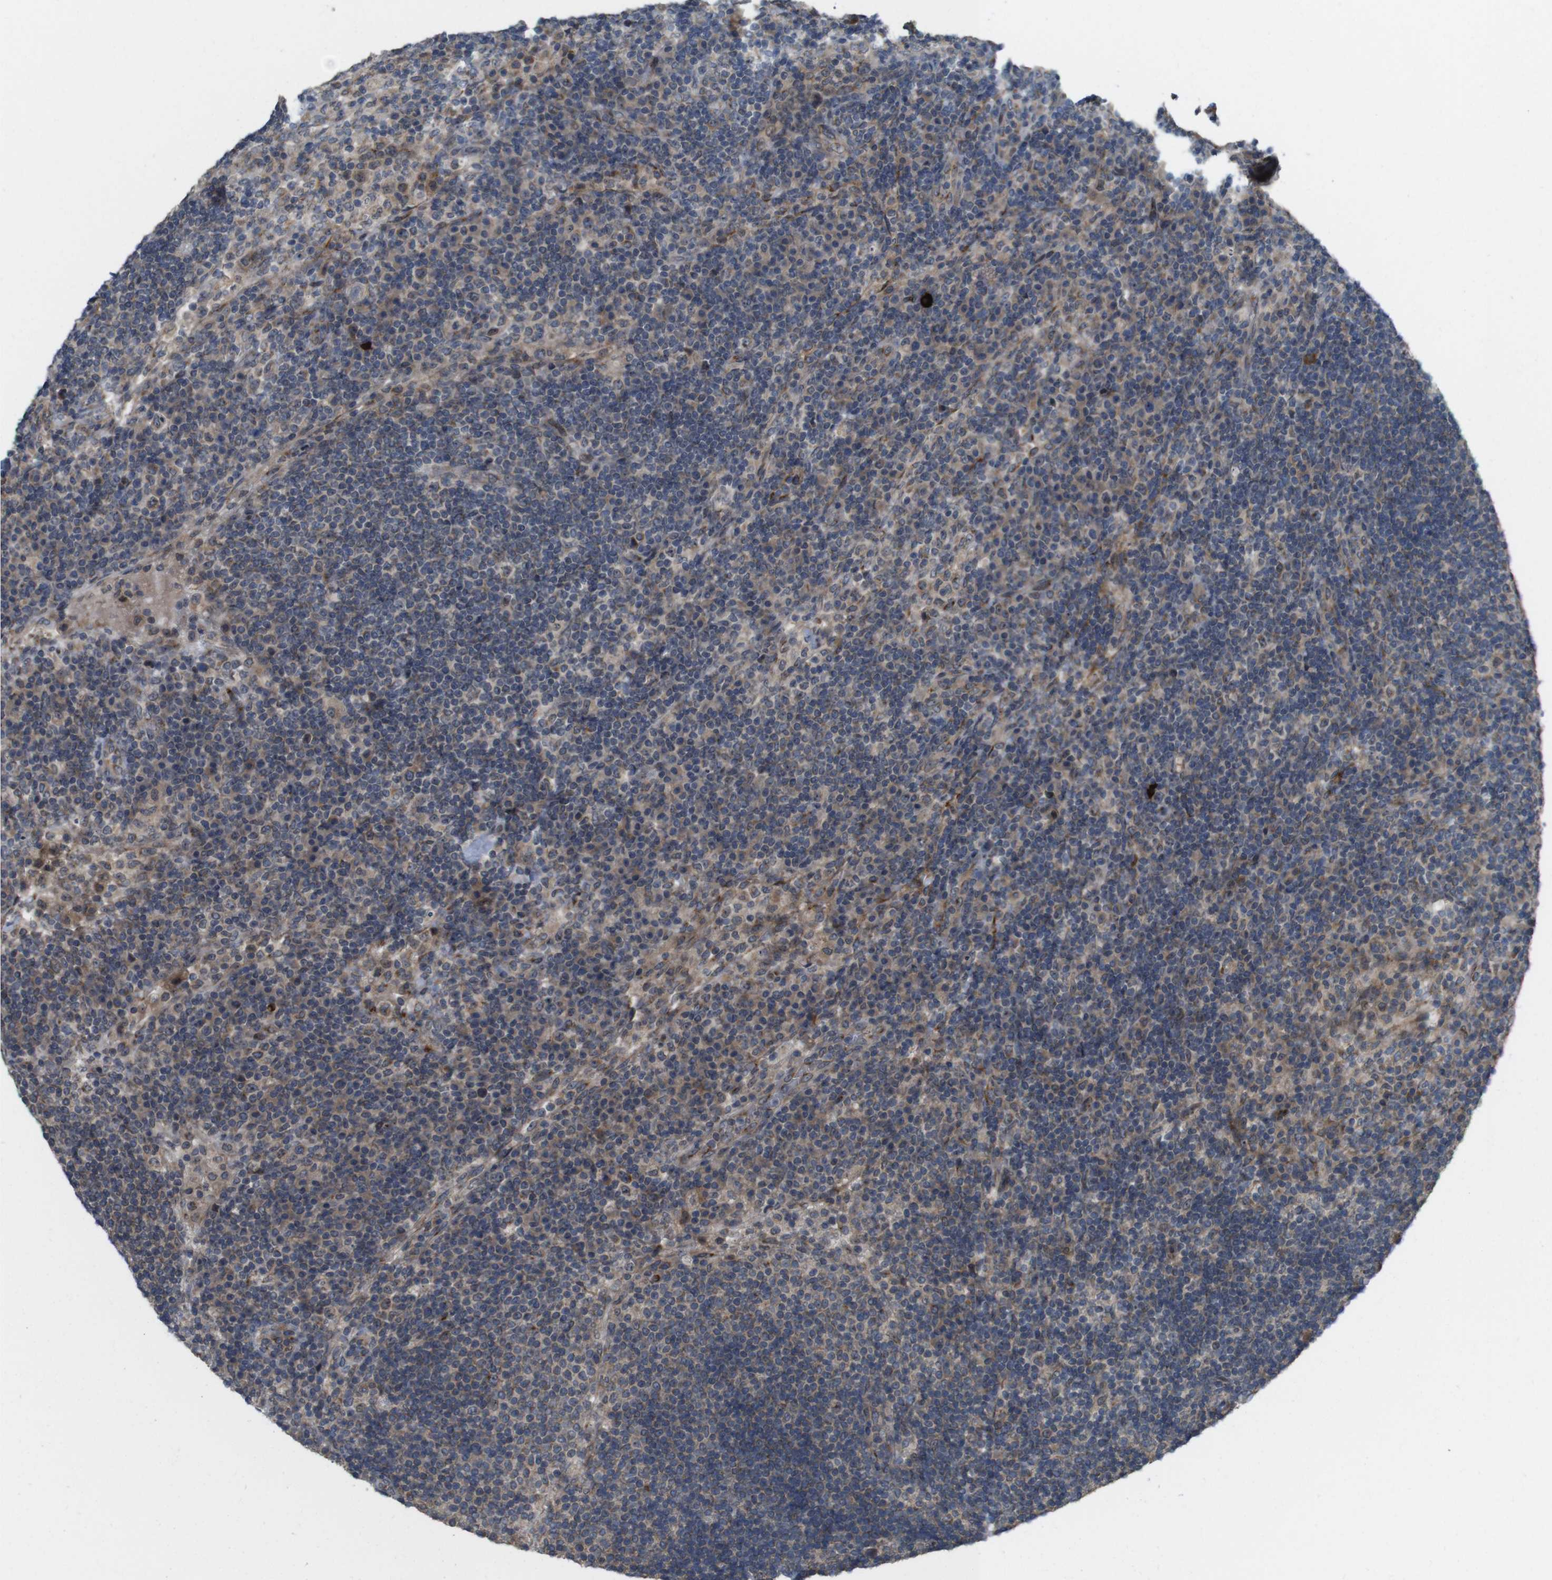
{"staining": {"intensity": "weak", "quantity": ">75%", "location": "cytoplasmic/membranous"}, "tissue": "lymph node", "cell_type": "Germinal center cells", "image_type": "normal", "snomed": [{"axis": "morphology", "description": "Normal tissue, NOS"}, {"axis": "topography", "description": "Lymph node"}], "caption": "This is an image of immunohistochemistry staining of normal lymph node, which shows weak staining in the cytoplasmic/membranous of germinal center cells.", "gene": "EFCAB14", "patient": {"sex": "female", "age": 53}}